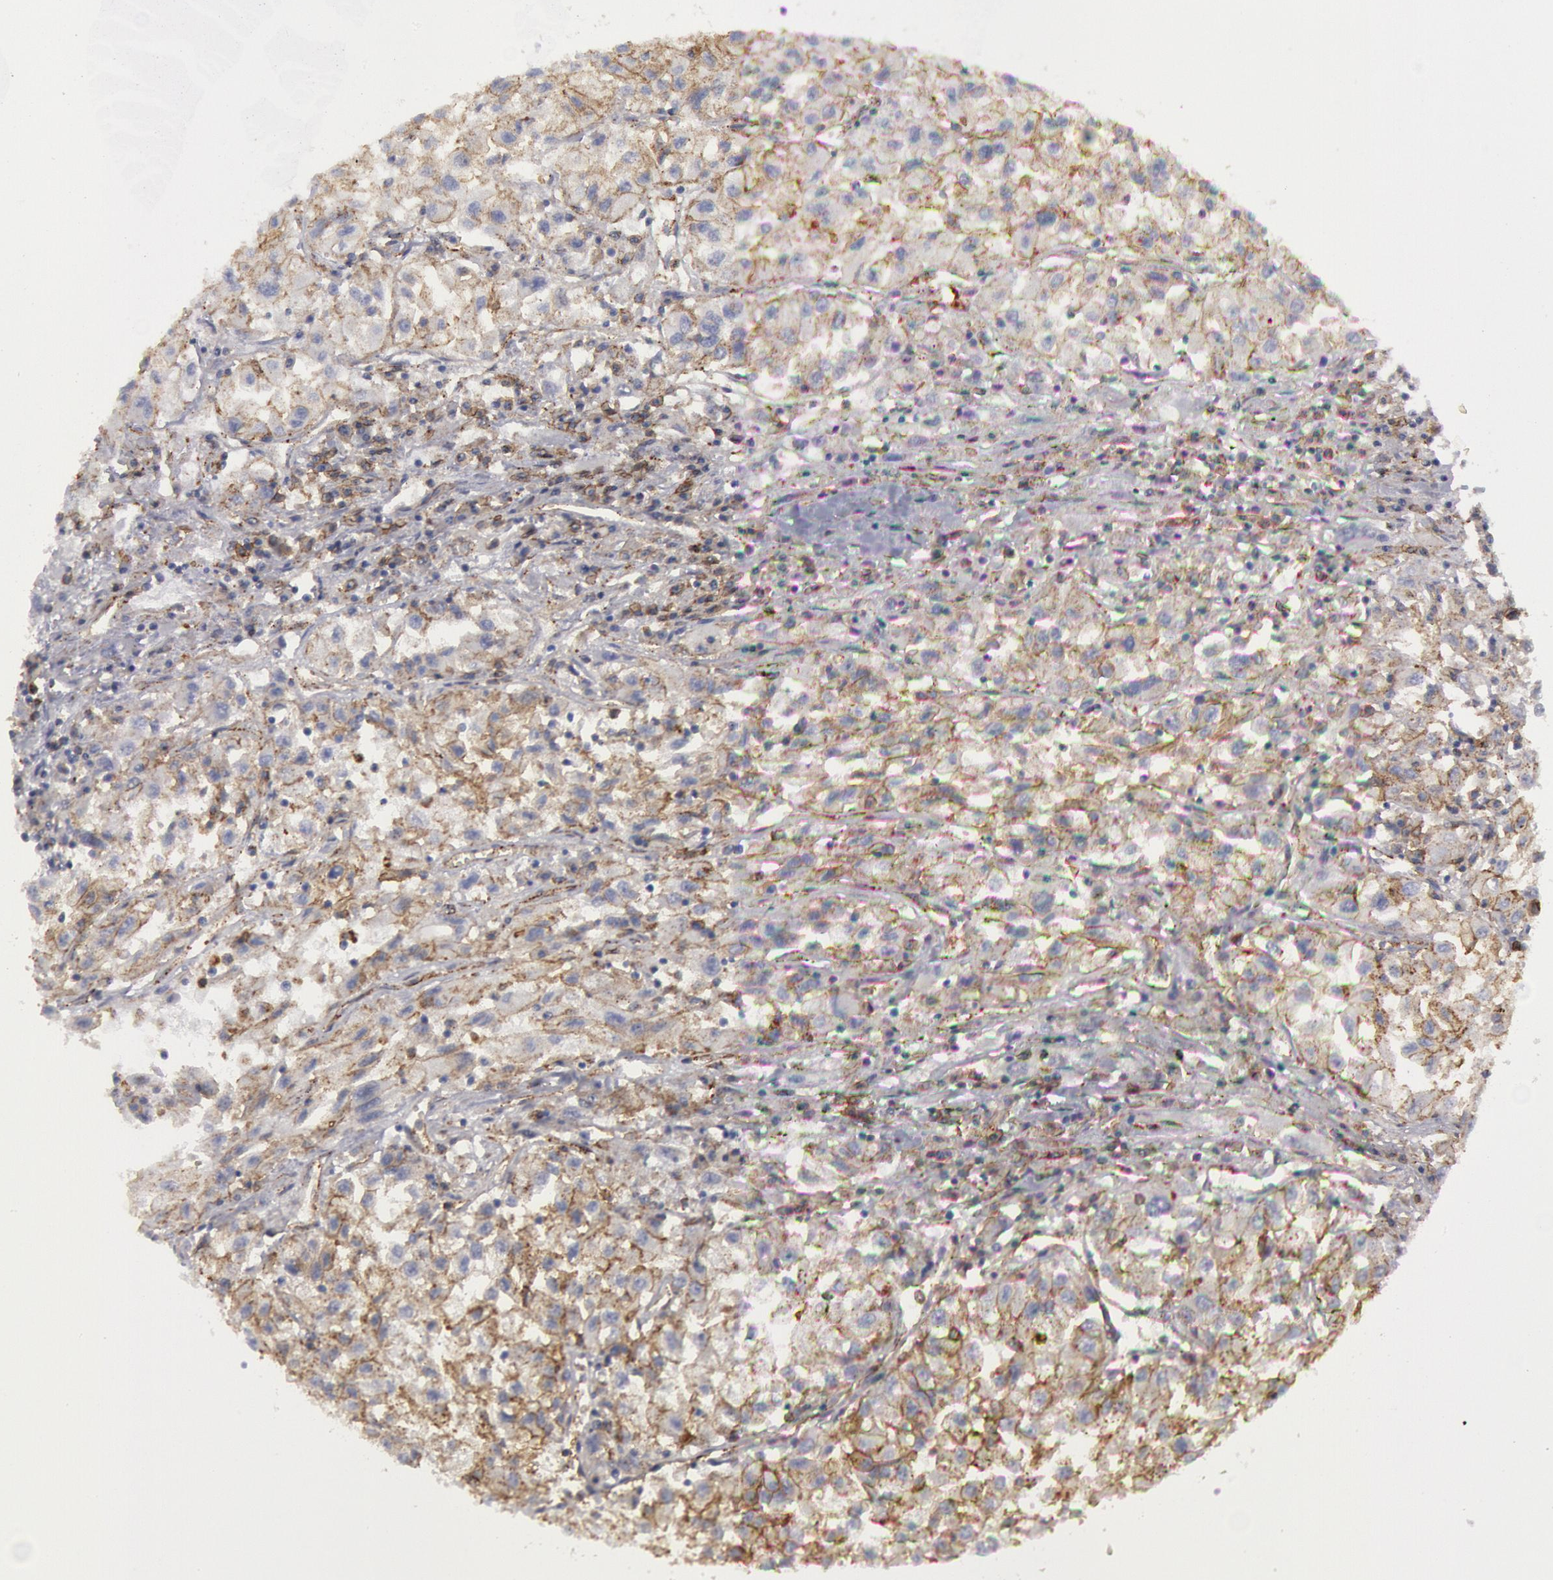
{"staining": {"intensity": "weak", "quantity": "25%-75%", "location": "cytoplasmic/membranous"}, "tissue": "renal cancer", "cell_type": "Tumor cells", "image_type": "cancer", "snomed": [{"axis": "morphology", "description": "Adenocarcinoma, NOS"}, {"axis": "topography", "description": "Kidney"}], "caption": "A photomicrograph of human renal cancer stained for a protein exhibits weak cytoplasmic/membranous brown staining in tumor cells.", "gene": "FLOT1", "patient": {"sex": "male", "age": 59}}